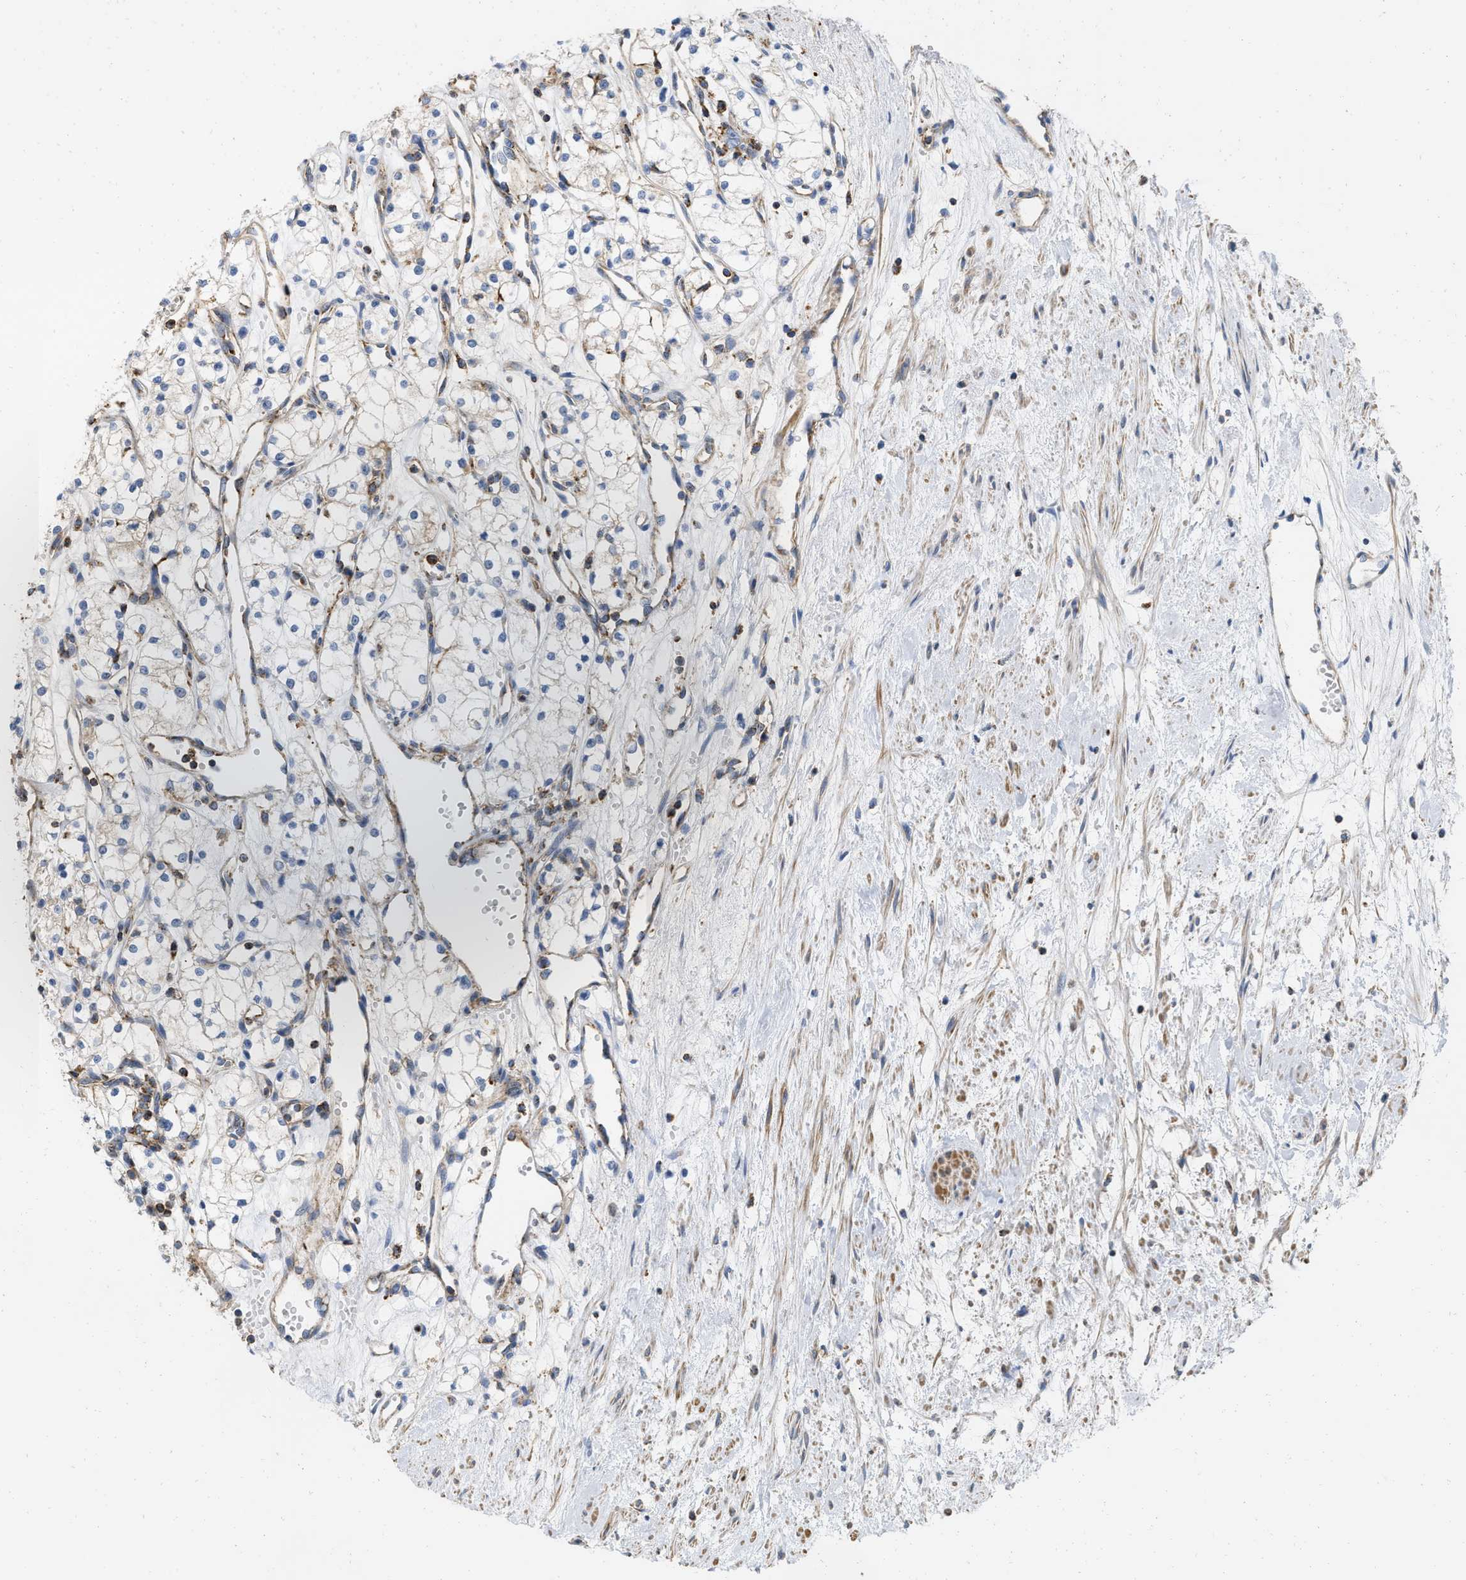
{"staining": {"intensity": "weak", "quantity": "25%-75%", "location": "cytoplasmic/membranous"}, "tissue": "renal cancer", "cell_type": "Tumor cells", "image_type": "cancer", "snomed": [{"axis": "morphology", "description": "Adenocarcinoma, NOS"}, {"axis": "topography", "description": "Kidney"}], "caption": "The micrograph reveals staining of renal cancer (adenocarcinoma), revealing weak cytoplasmic/membranous protein positivity (brown color) within tumor cells. The staining is performed using DAB (3,3'-diaminobenzidine) brown chromogen to label protein expression. The nuclei are counter-stained blue using hematoxylin.", "gene": "GRB10", "patient": {"sex": "male", "age": 59}}